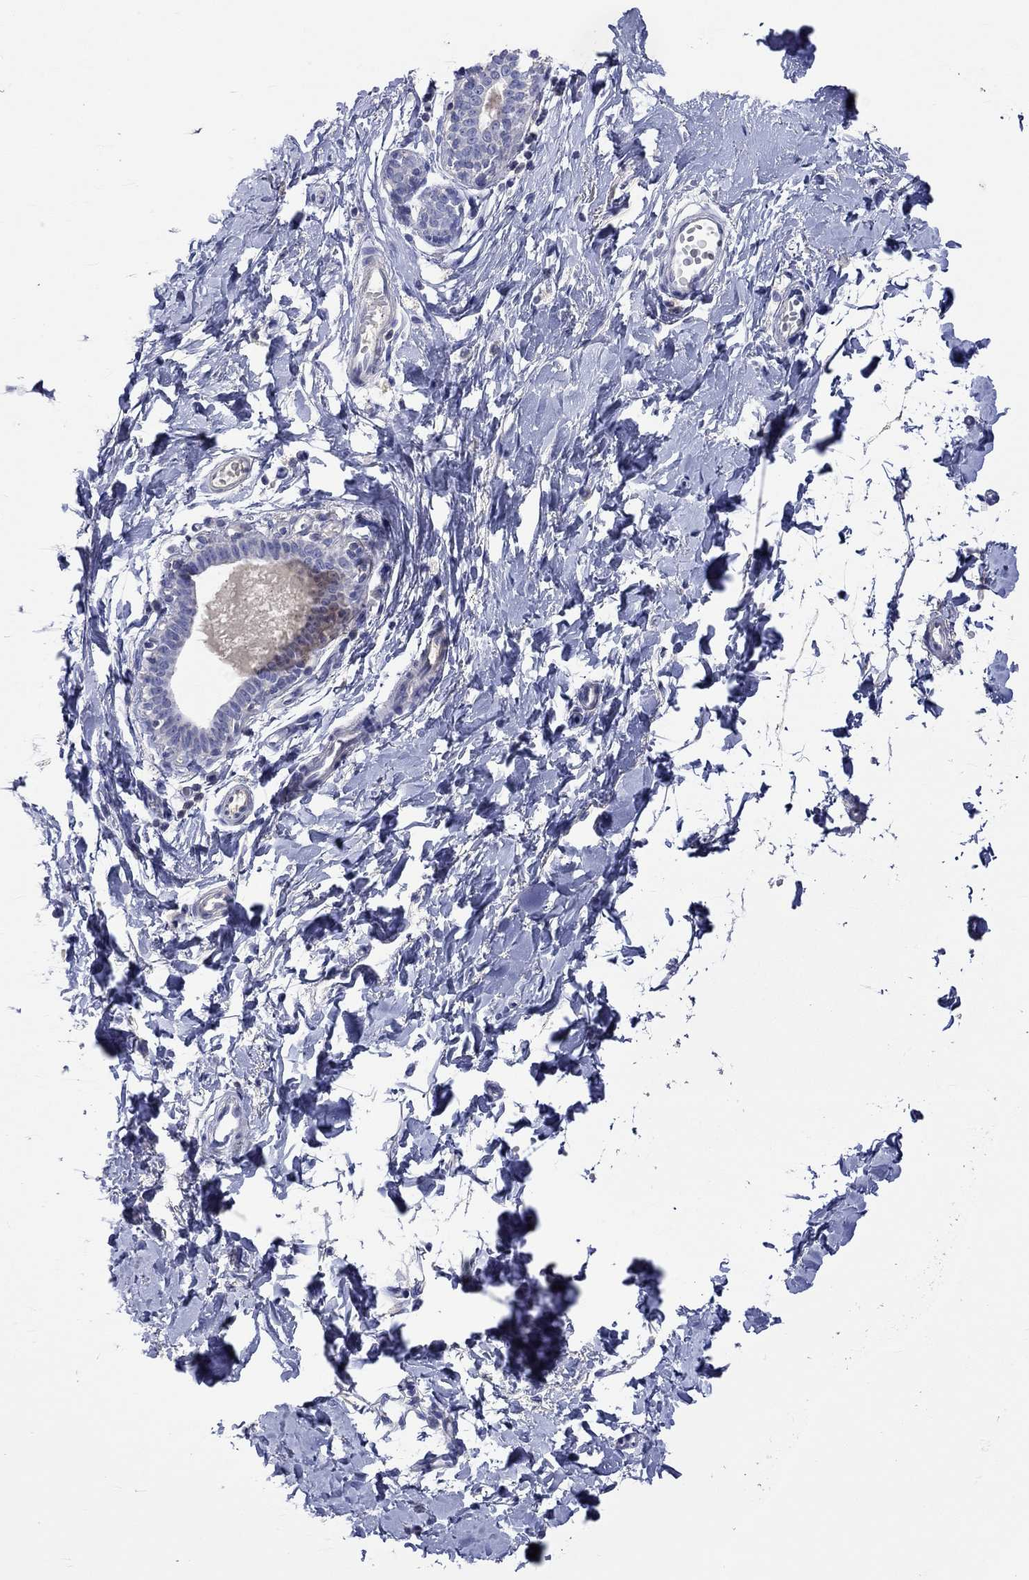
{"staining": {"intensity": "negative", "quantity": "none", "location": "none"}, "tissue": "breast", "cell_type": "Adipocytes", "image_type": "normal", "snomed": [{"axis": "morphology", "description": "Normal tissue, NOS"}, {"axis": "topography", "description": "Breast"}], "caption": "This is an immunohistochemistry (IHC) histopathology image of normal human breast. There is no staining in adipocytes.", "gene": "LRFN4", "patient": {"sex": "female", "age": 37}}